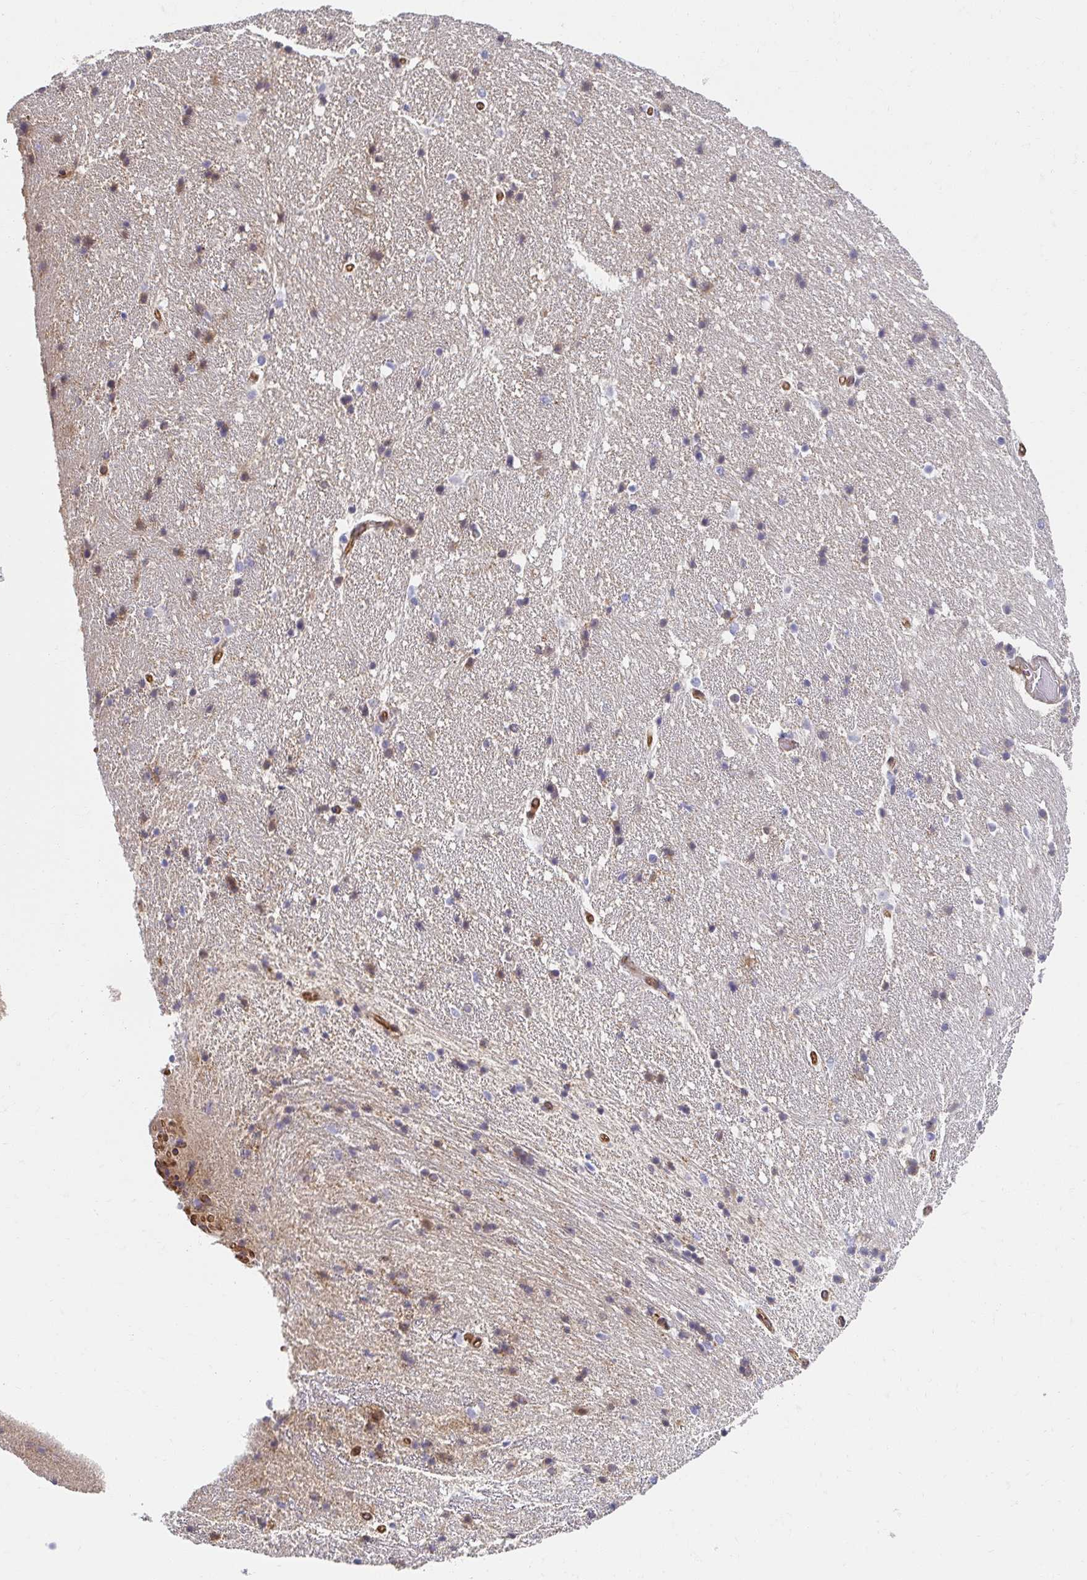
{"staining": {"intensity": "weak", "quantity": "<25%", "location": "cytoplasmic/membranous"}, "tissue": "hippocampus", "cell_type": "Glial cells", "image_type": "normal", "snomed": [{"axis": "morphology", "description": "Normal tissue, NOS"}, {"axis": "topography", "description": "Hippocampus"}], "caption": "A high-resolution histopathology image shows immunohistochemistry (IHC) staining of normal hippocampus, which exhibits no significant staining in glial cells.", "gene": "CTTN", "patient": {"sex": "male", "age": 63}}